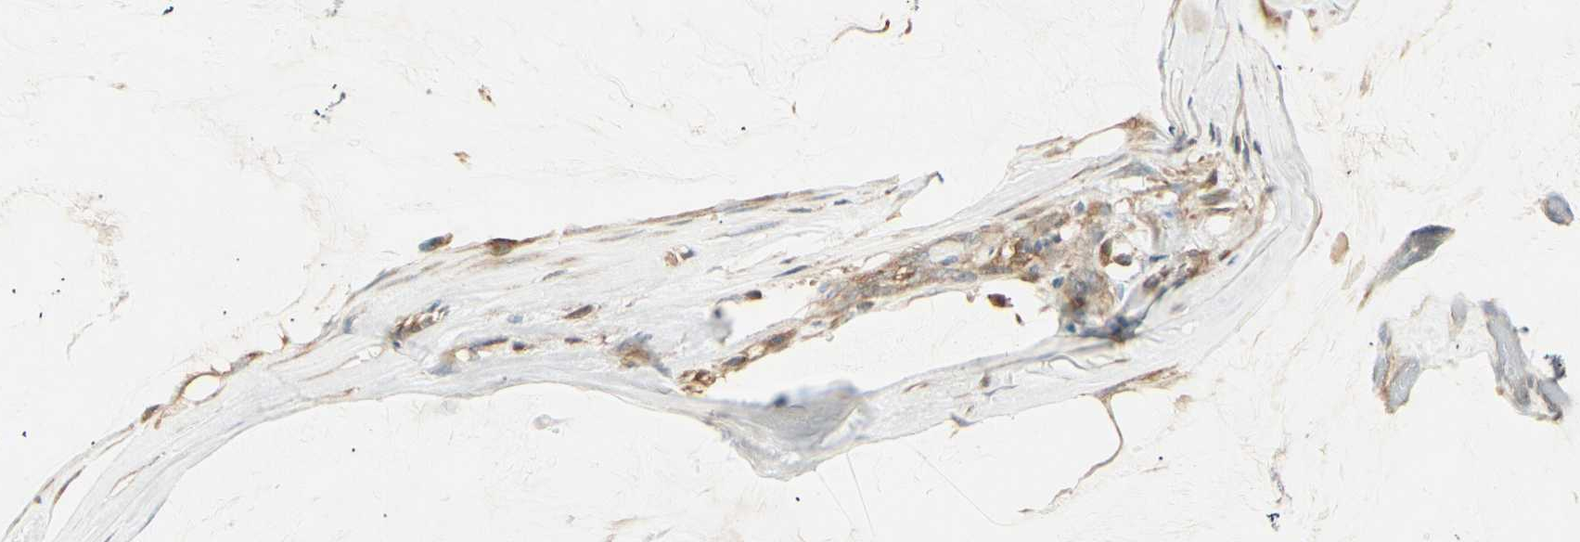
{"staining": {"intensity": "weak", "quantity": ">75%", "location": "cytoplasmic/membranous"}, "tissue": "ovarian cancer", "cell_type": "Tumor cells", "image_type": "cancer", "snomed": [{"axis": "morphology", "description": "Cystadenocarcinoma, mucinous, NOS"}, {"axis": "topography", "description": "Ovary"}], "caption": "Protein staining shows weak cytoplasmic/membranous staining in approximately >75% of tumor cells in mucinous cystadenocarcinoma (ovarian). (Stains: DAB in brown, nuclei in blue, Microscopy: brightfield microscopy at high magnification).", "gene": "CRLF3", "patient": {"sex": "female", "age": 39}}